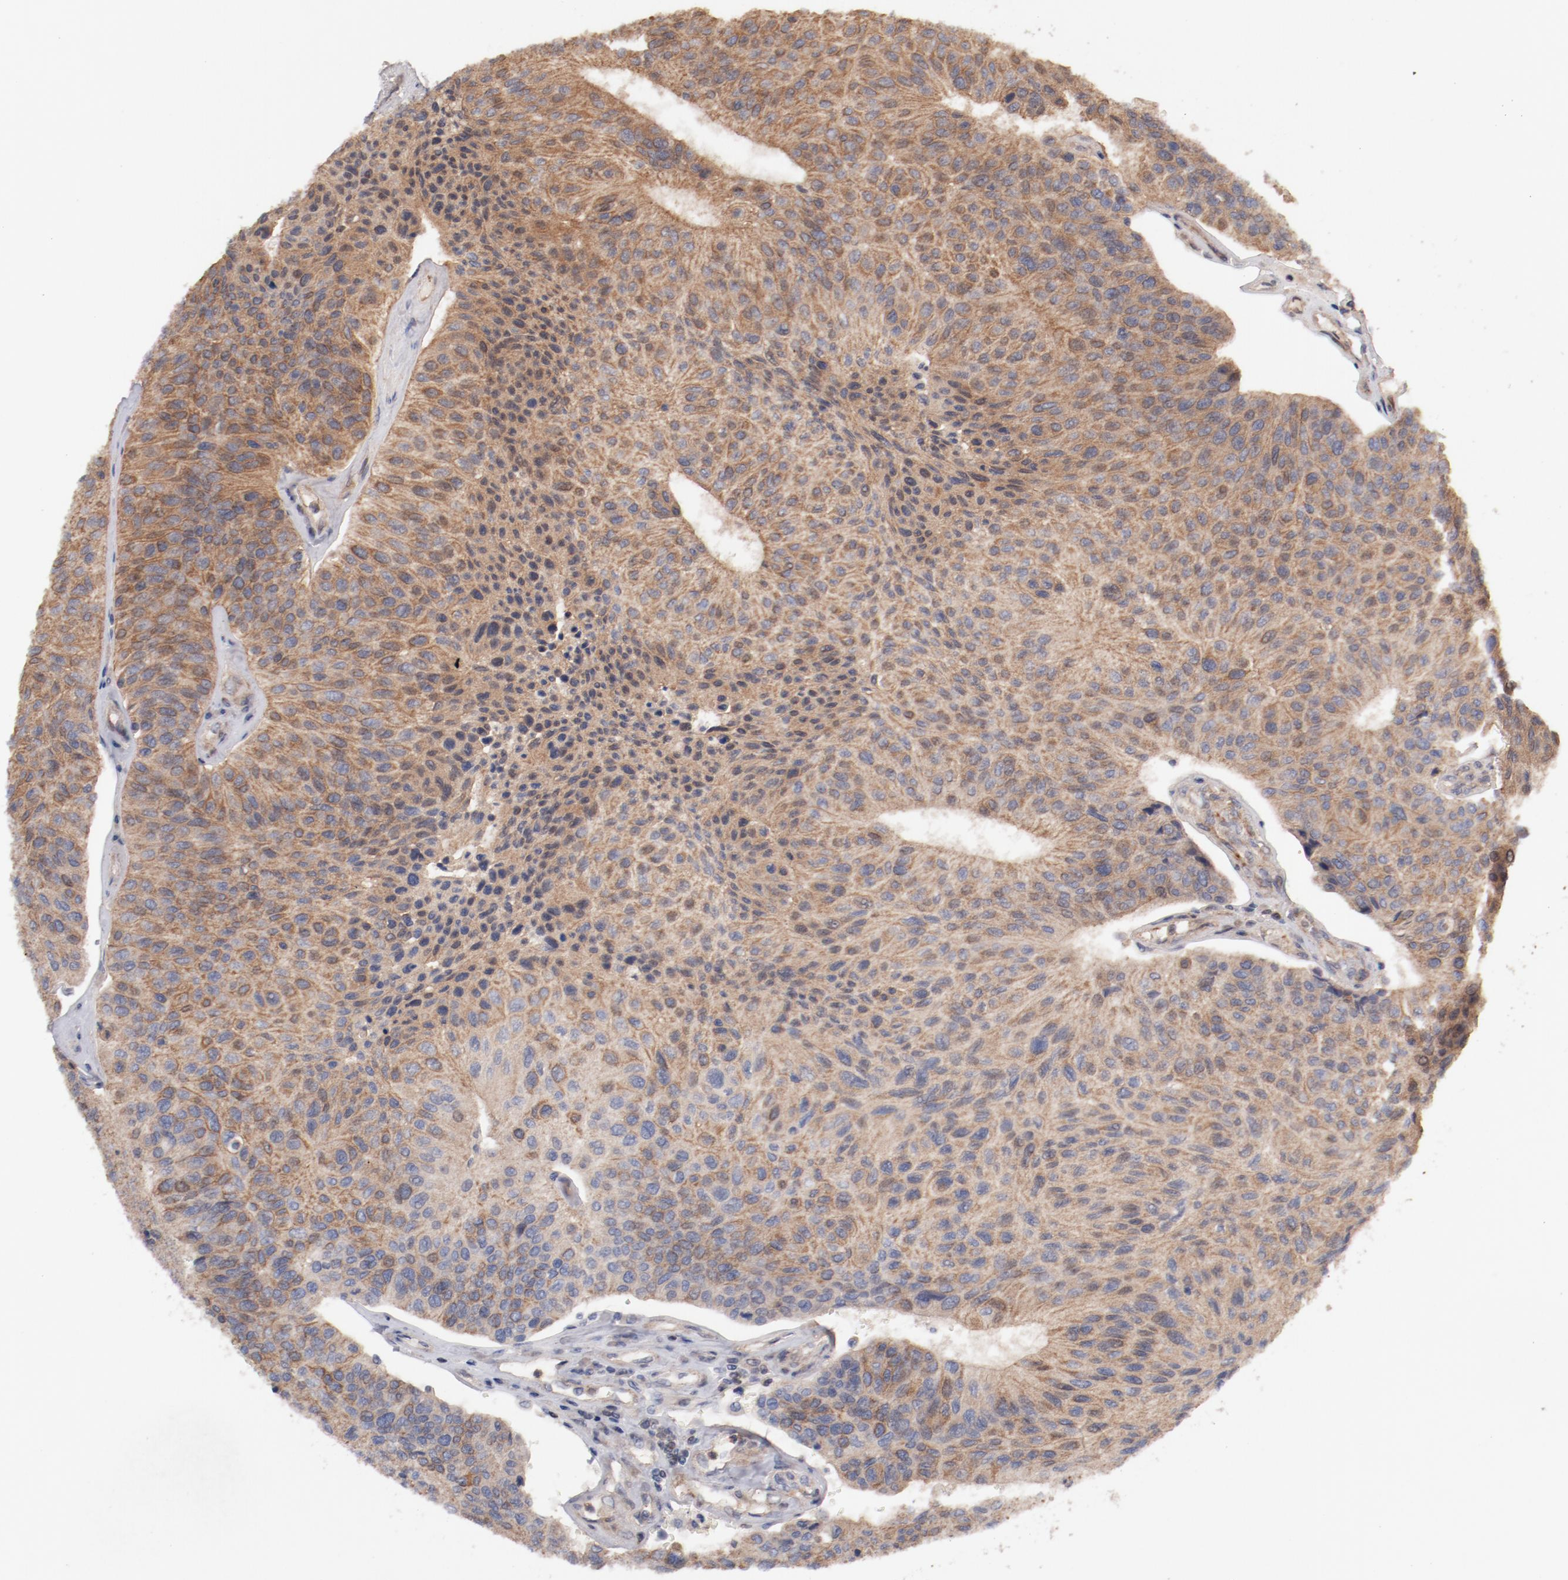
{"staining": {"intensity": "moderate", "quantity": ">75%", "location": "cytoplasmic/membranous"}, "tissue": "urothelial cancer", "cell_type": "Tumor cells", "image_type": "cancer", "snomed": [{"axis": "morphology", "description": "Urothelial carcinoma, High grade"}, {"axis": "topography", "description": "Urinary bladder"}], "caption": "A high-resolution image shows IHC staining of urothelial cancer, which displays moderate cytoplasmic/membranous positivity in about >75% of tumor cells. (DAB IHC, brown staining for protein, blue staining for nuclei).", "gene": "GUF1", "patient": {"sex": "male", "age": 66}}